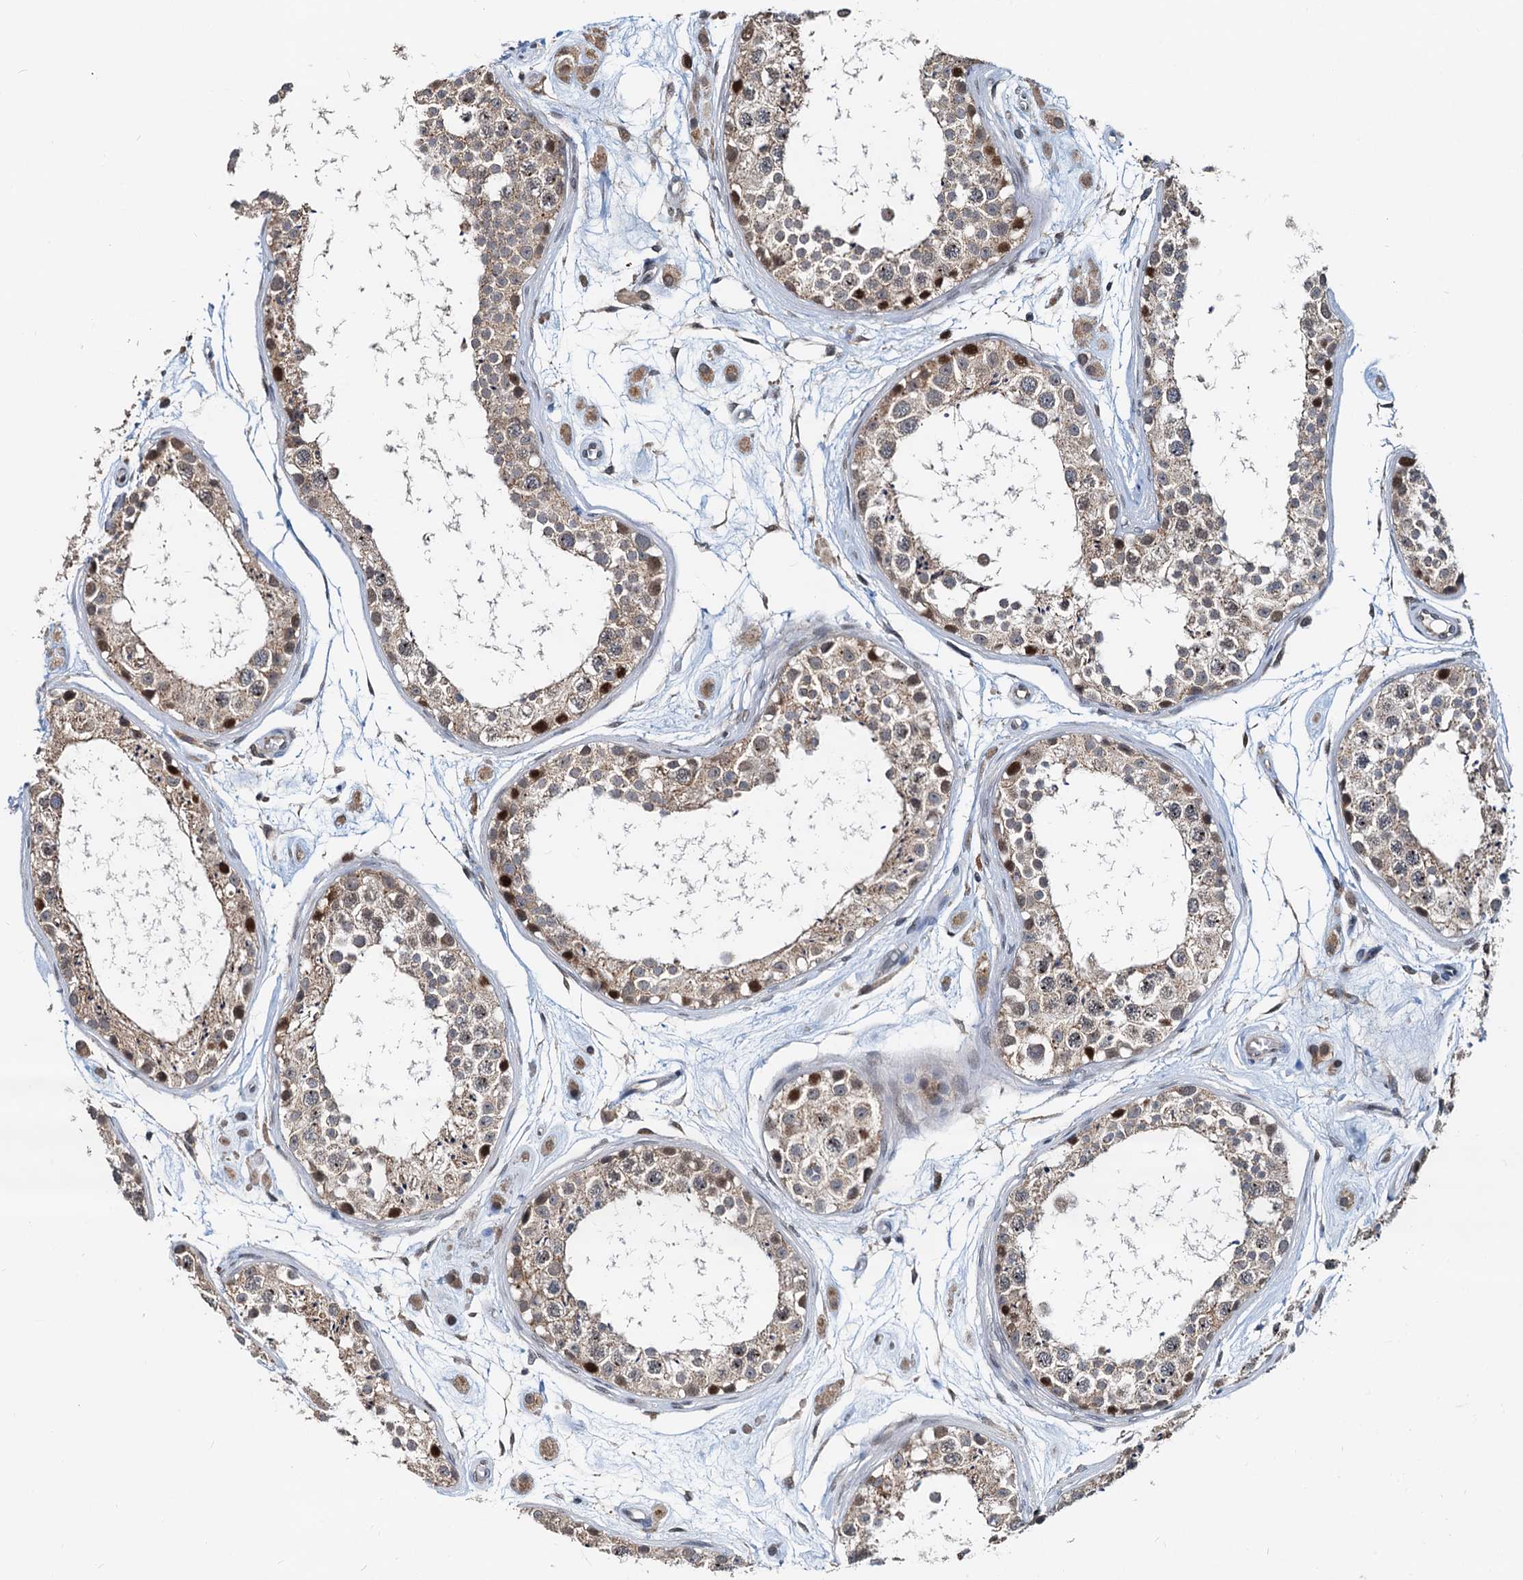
{"staining": {"intensity": "moderate", "quantity": "<25%", "location": "cytoplasmic/membranous,nuclear"}, "tissue": "testis", "cell_type": "Cells in seminiferous ducts", "image_type": "normal", "snomed": [{"axis": "morphology", "description": "Normal tissue, NOS"}, {"axis": "topography", "description": "Testis"}], "caption": "Immunohistochemical staining of unremarkable human testis demonstrates low levels of moderate cytoplasmic/membranous,nuclear staining in about <25% of cells in seminiferous ducts. Using DAB (brown) and hematoxylin (blue) stains, captured at high magnification using brightfield microscopy.", "gene": "MCMBP", "patient": {"sex": "male", "age": 25}}